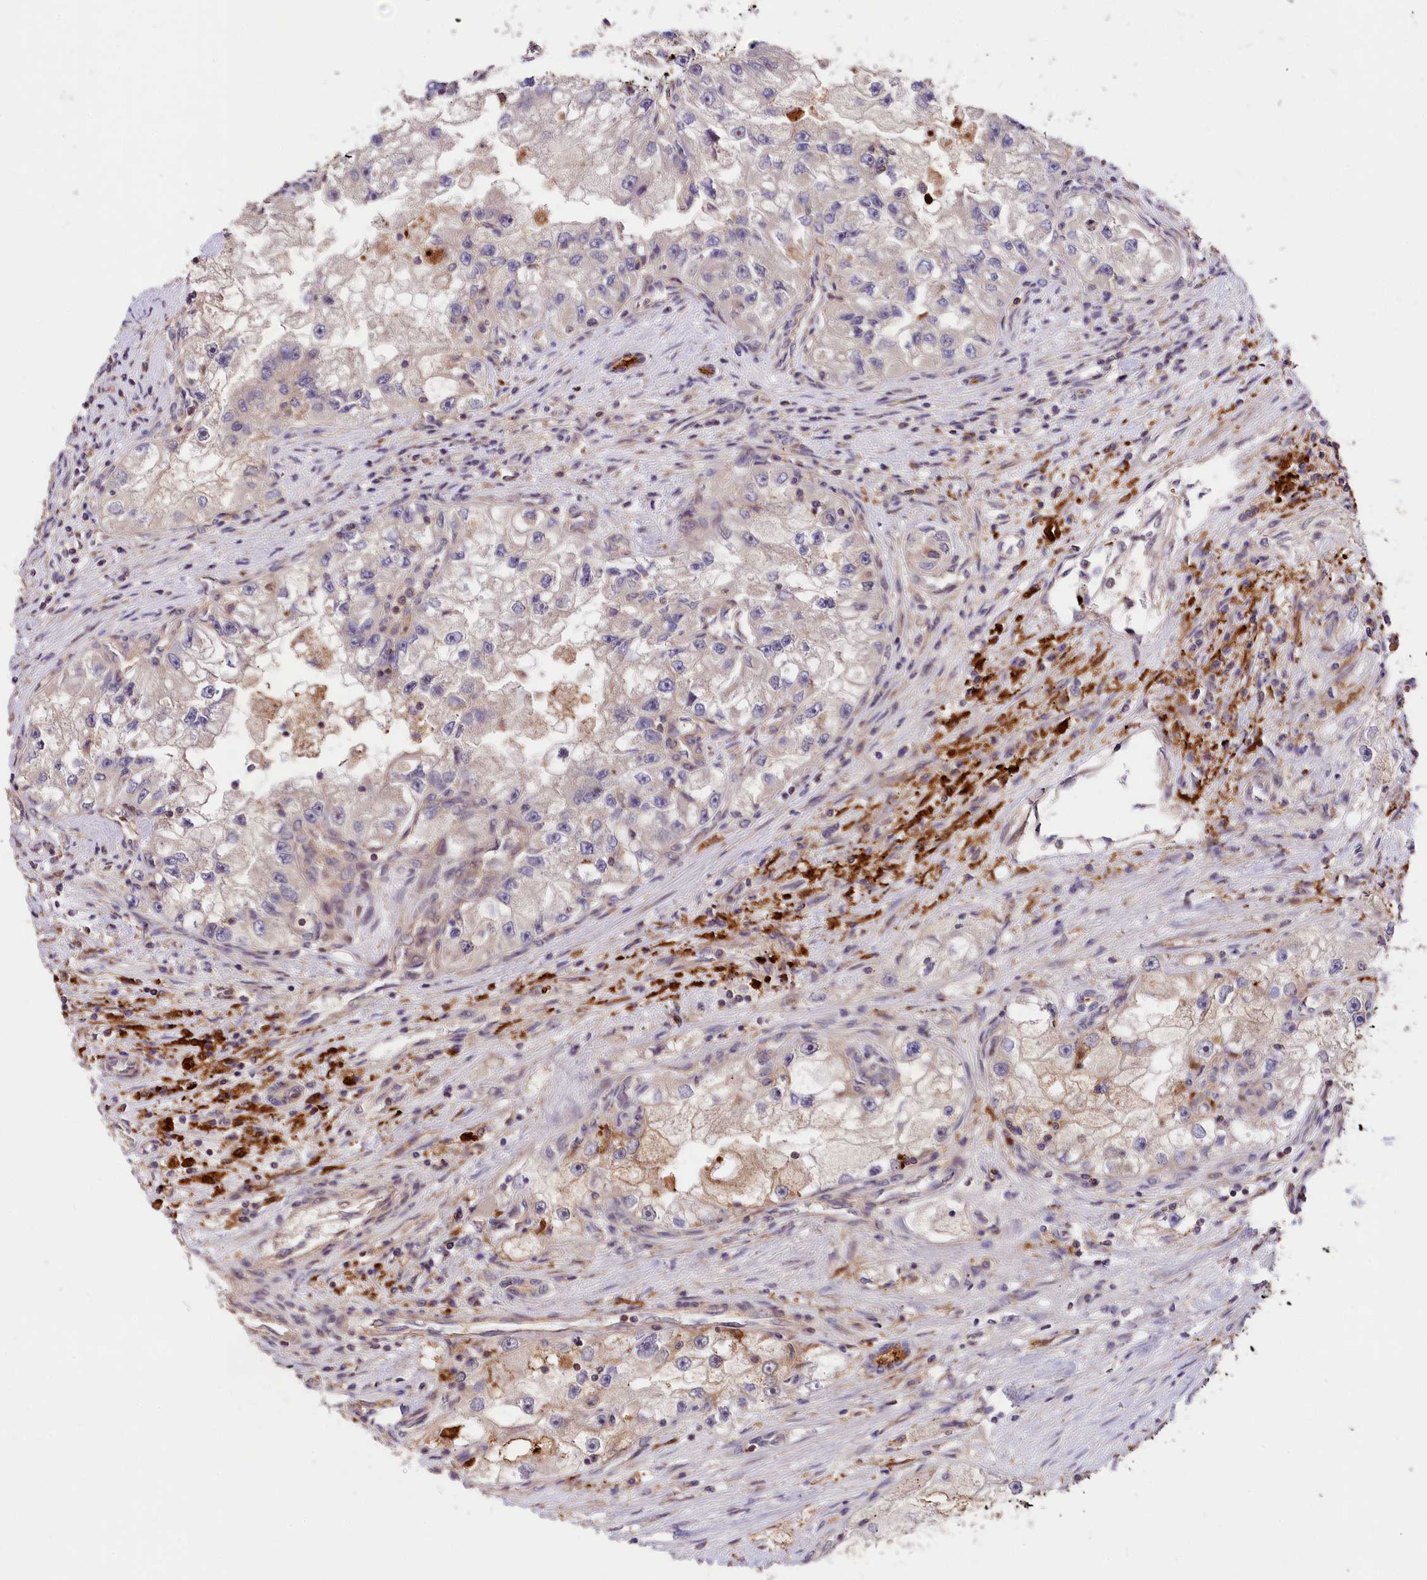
{"staining": {"intensity": "negative", "quantity": "none", "location": "none"}, "tissue": "renal cancer", "cell_type": "Tumor cells", "image_type": "cancer", "snomed": [{"axis": "morphology", "description": "Adenocarcinoma, NOS"}, {"axis": "topography", "description": "Kidney"}], "caption": "Immunohistochemistry (IHC) of renal adenocarcinoma shows no expression in tumor cells.", "gene": "CACNA1H", "patient": {"sex": "male", "age": 63}}